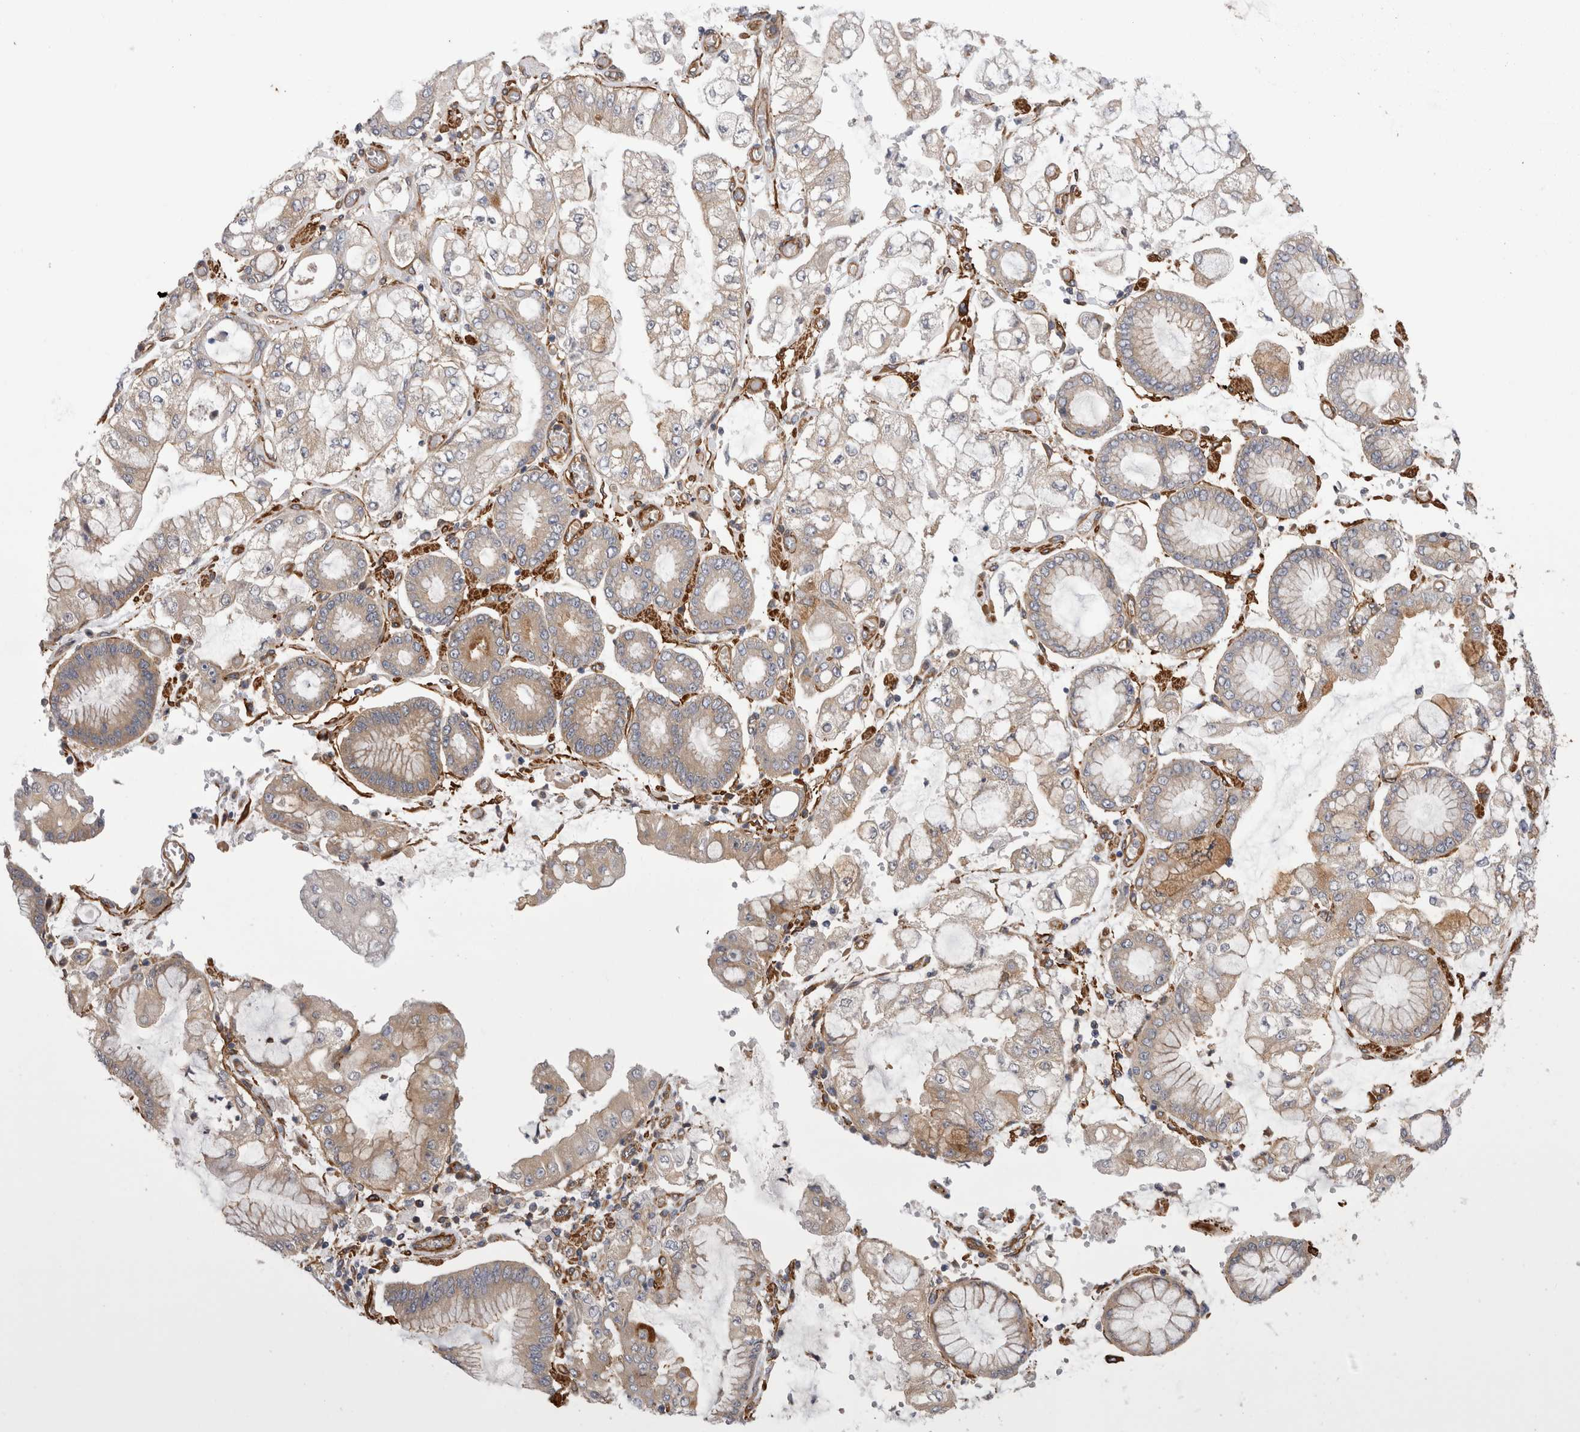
{"staining": {"intensity": "negative", "quantity": "none", "location": "none"}, "tissue": "stomach cancer", "cell_type": "Tumor cells", "image_type": "cancer", "snomed": [{"axis": "morphology", "description": "Adenocarcinoma, NOS"}, {"axis": "topography", "description": "Stomach"}], "caption": "Immunohistochemistry of human adenocarcinoma (stomach) exhibits no staining in tumor cells.", "gene": "EPRS1", "patient": {"sex": "male", "age": 76}}